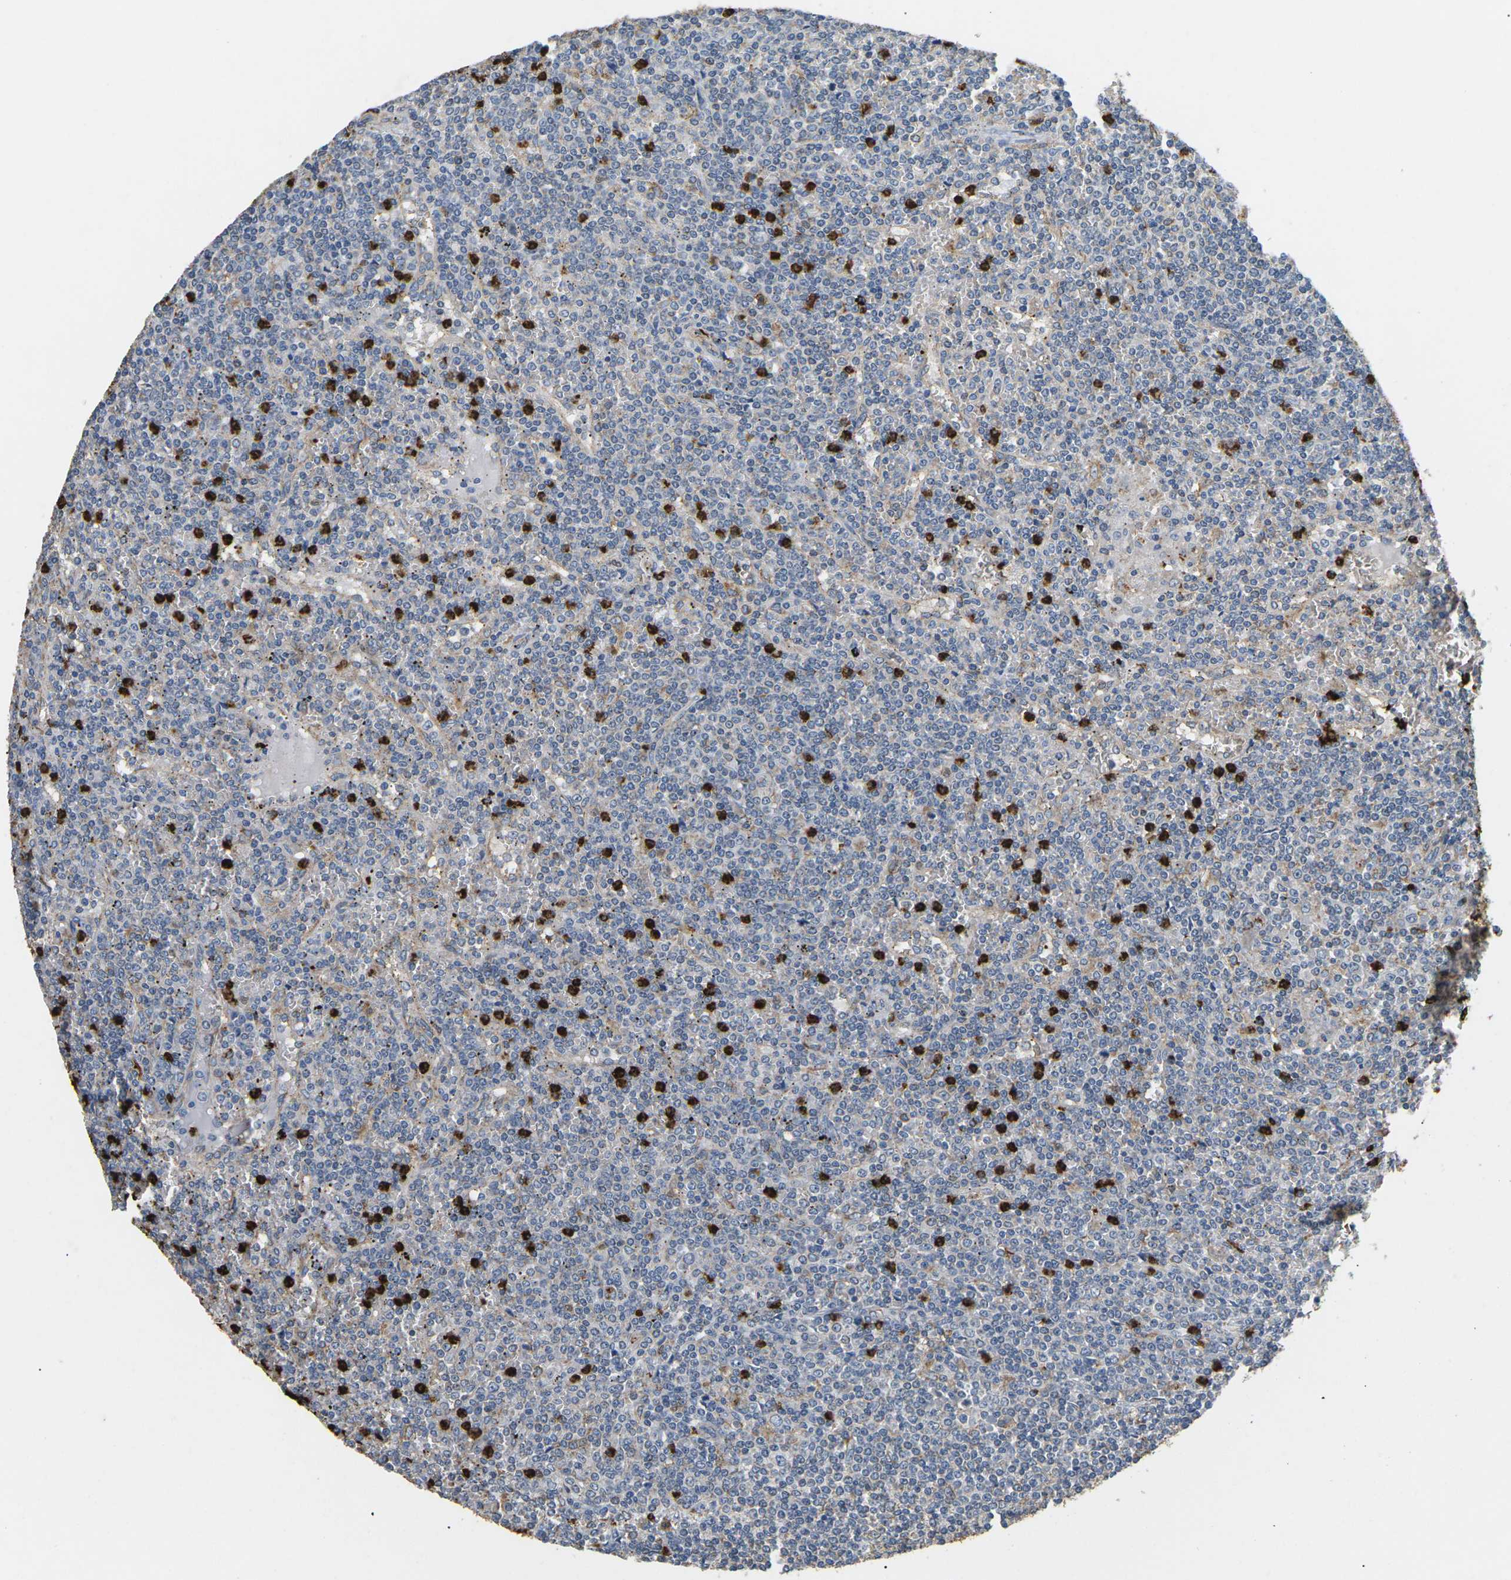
{"staining": {"intensity": "negative", "quantity": "none", "location": "none"}, "tissue": "lymphoma", "cell_type": "Tumor cells", "image_type": "cancer", "snomed": [{"axis": "morphology", "description": "Malignant lymphoma, non-Hodgkin's type, Low grade"}, {"axis": "topography", "description": "Spleen"}], "caption": "Immunohistochemistry histopathology image of neoplastic tissue: human malignant lymphoma, non-Hodgkin's type (low-grade) stained with DAB reveals no significant protein expression in tumor cells. (IHC, brightfield microscopy, high magnification).", "gene": "ADM", "patient": {"sex": "female", "age": 19}}